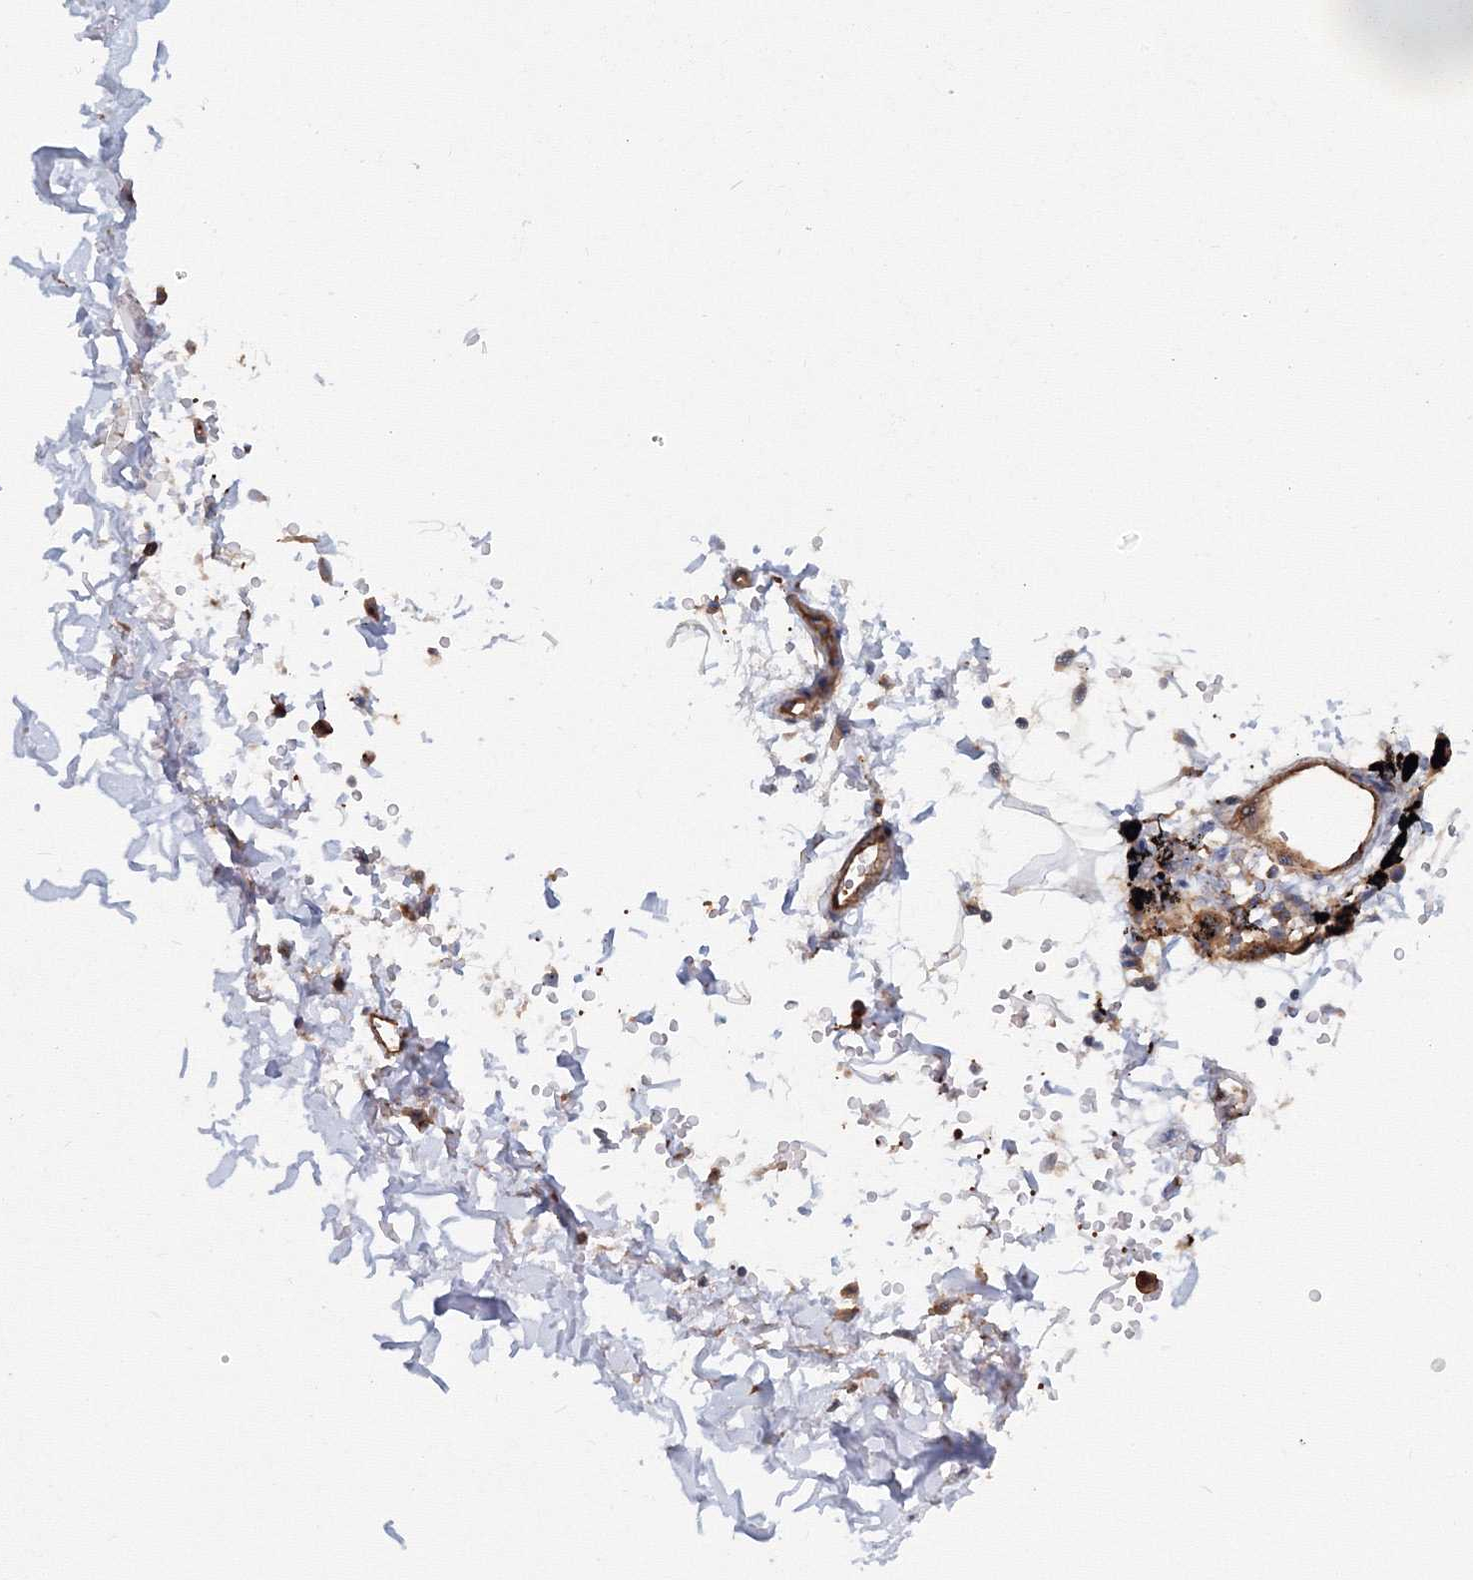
{"staining": {"intensity": "weak", "quantity": ">75%", "location": "cytoplasmic/membranous"}, "tissue": "adipose tissue", "cell_type": "Adipocytes", "image_type": "normal", "snomed": [{"axis": "morphology", "description": "Normal tissue, NOS"}, {"axis": "topography", "description": "Cartilage tissue"}, {"axis": "topography", "description": "Bronchus"}], "caption": "An immunohistochemistry (IHC) micrograph of benign tissue is shown. Protein staining in brown labels weak cytoplasmic/membranous positivity in adipose tissue within adipocytes.", "gene": "EXOC1", "patient": {"sex": "female", "age": 73}}